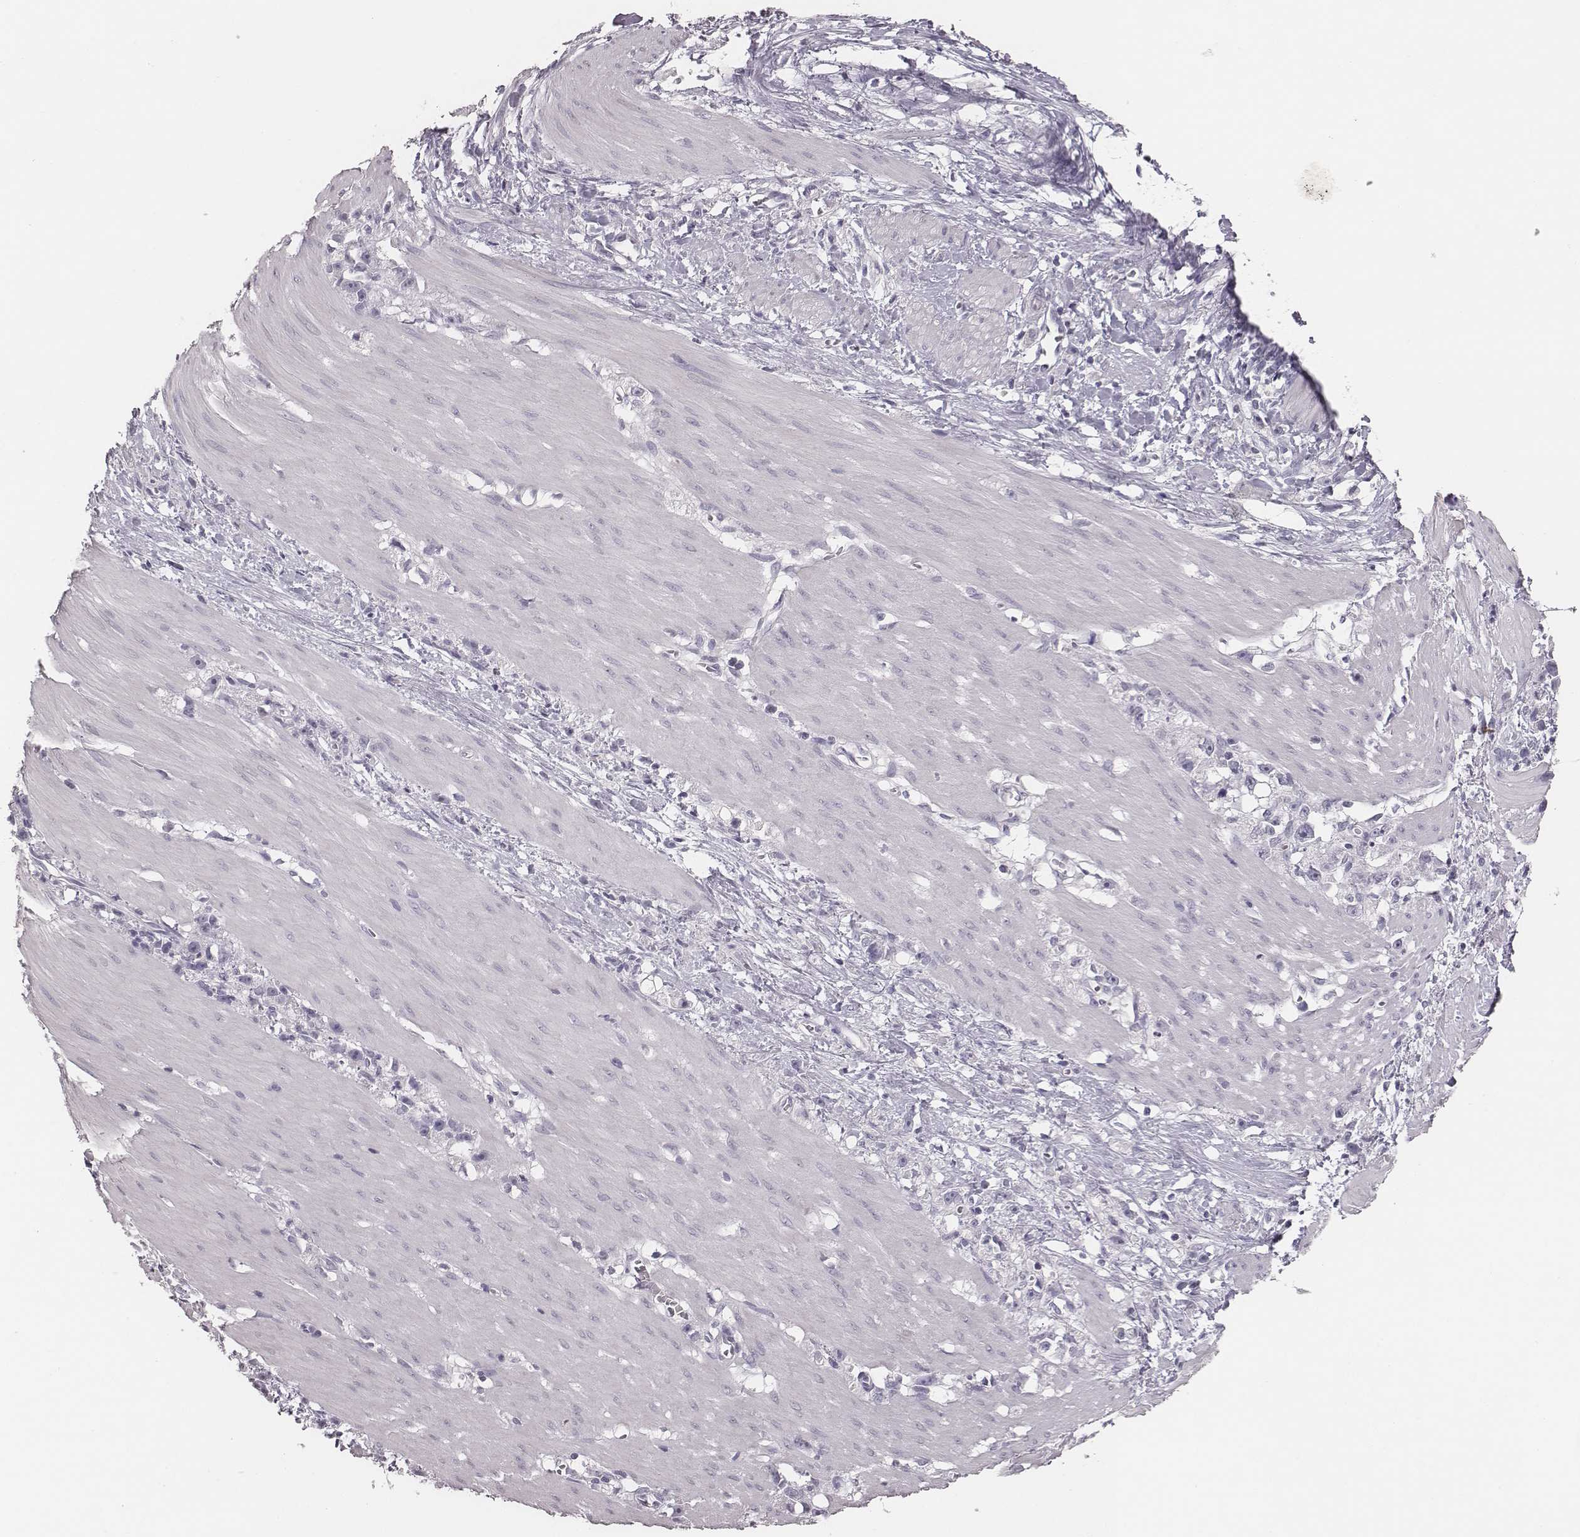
{"staining": {"intensity": "negative", "quantity": "none", "location": "none"}, "tissue": "stomach cancer", "cell_type": "Tumor cells", "image_type": "cancer", "snomed": [{"axis": "morphology", "description": "Adenocarcinoma, NOS"}, {"axis": "topography", "description": "Stomach"}], "caption": "A high-resolution micrograph shows immunohistochemistry staining of stomach cancer (adenocarcinoma), which shows no significant expression in tumor cells.", "gene": "CSHL1", "patient": {"sex": "female", "age": 59}}